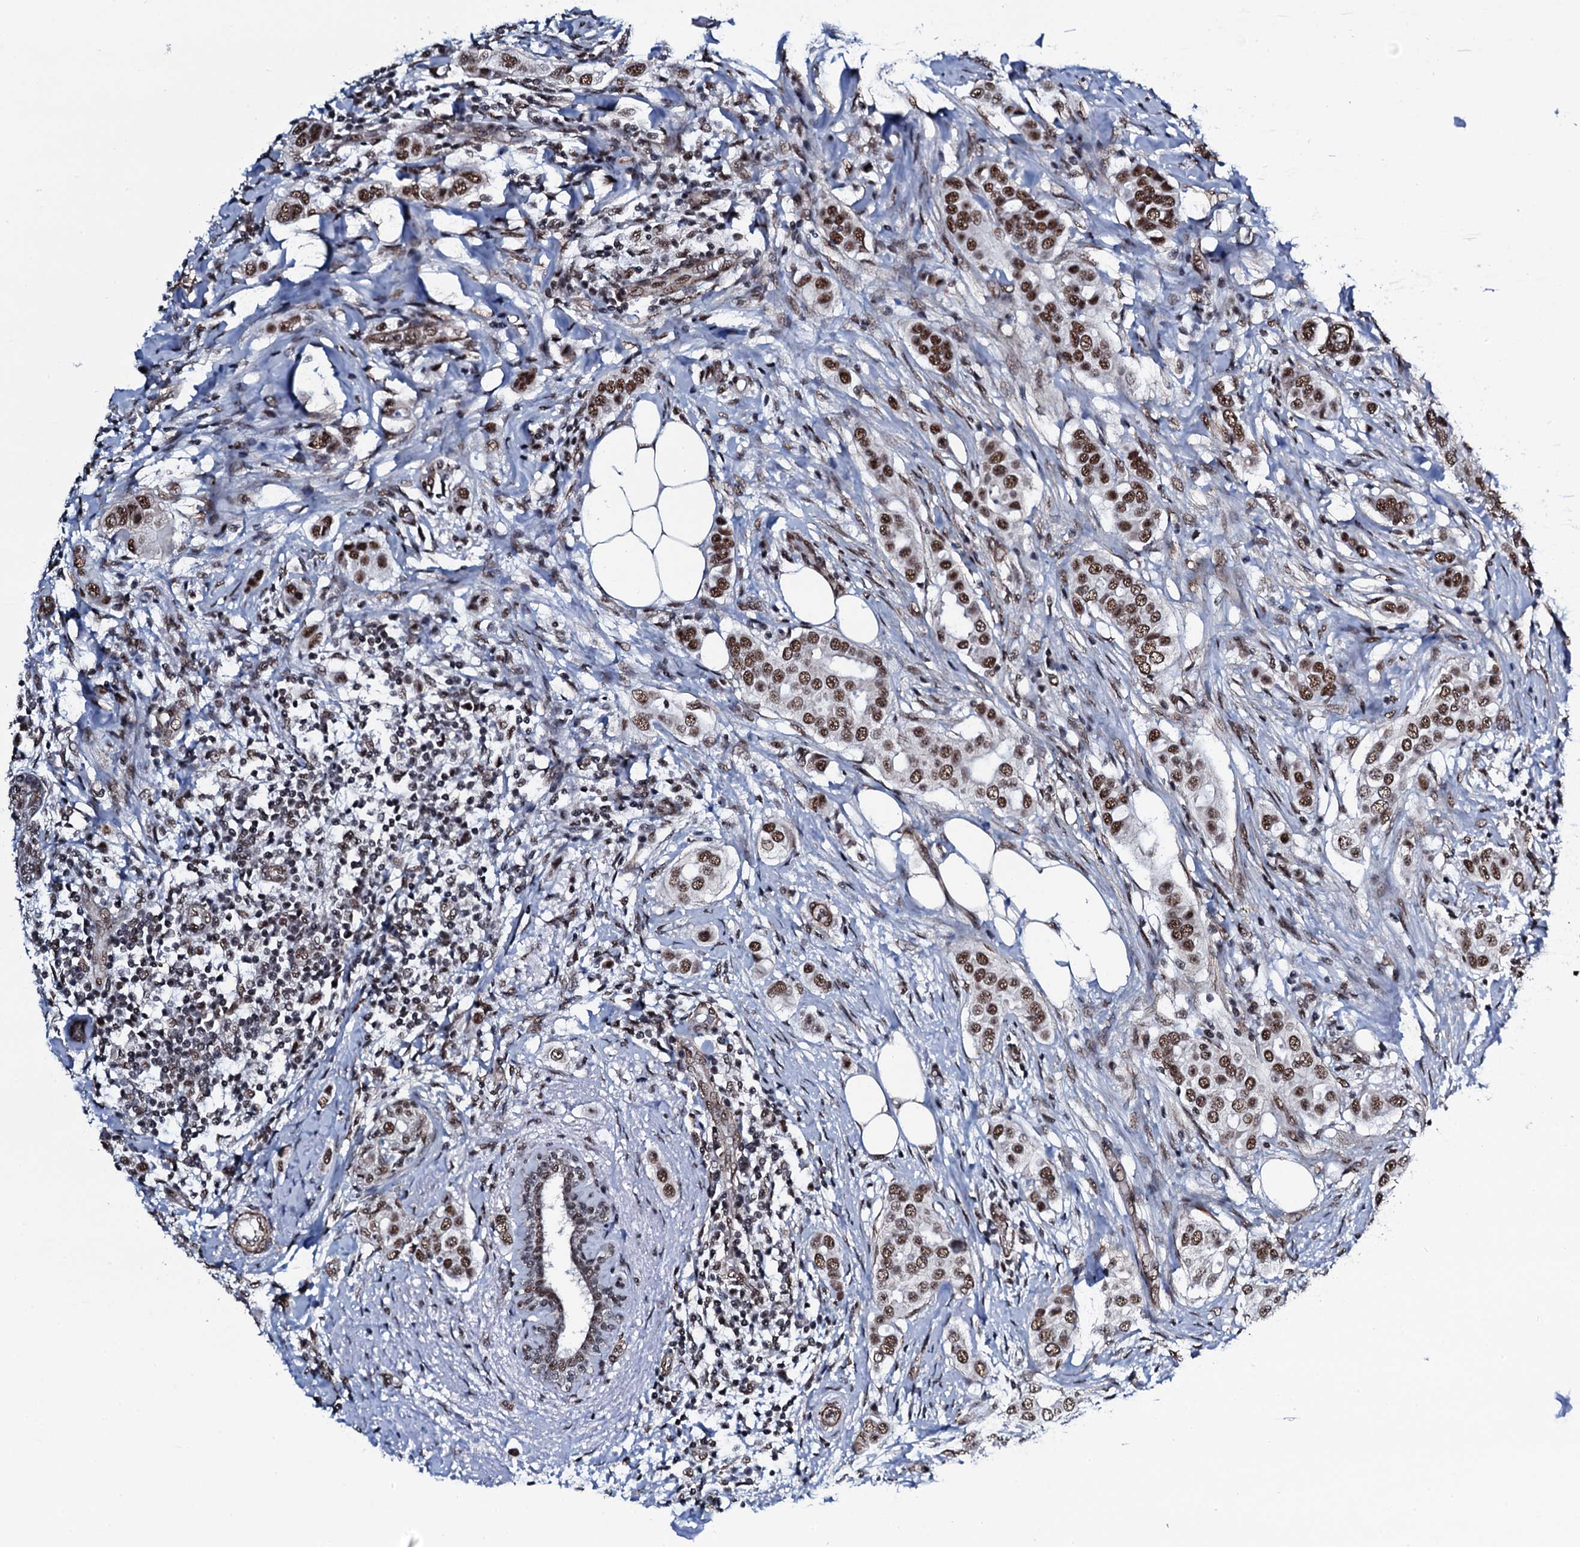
{"staining": {"intensity": "moderate", "quantity": ">75%", "location": "nuclear"}, "tissue": "breast cancer", "cell_type": "Tumor cells", "image_type": "cancer", "snomed": [{"axis": "morphology", "description": "Lobular carcinoma"}, {"axis": "topography", "description": "Breast"}], "caption": "A brown stain highlights moderate nuclear expression of a protein in human breast lobular carcinoma tumor cells. (IHC, brightfield microscopy, high magnification).", "gene": "CWC15", "patient": {"sex": "female", "age": 51}}